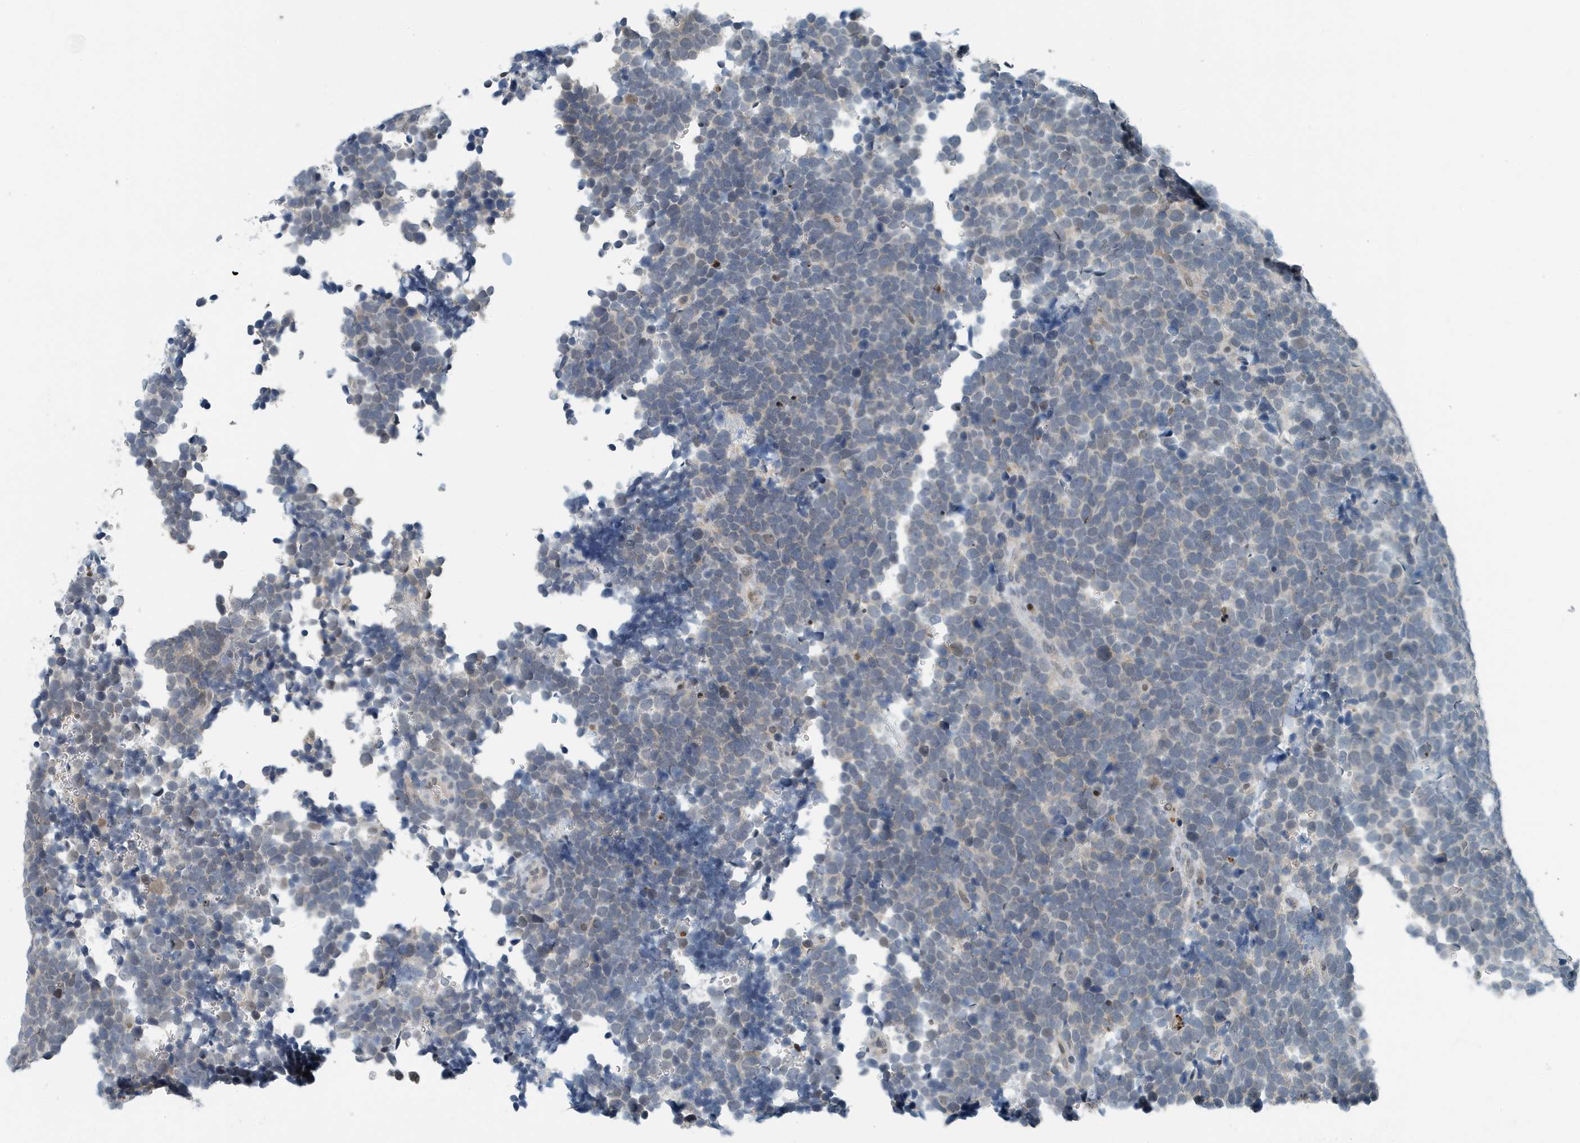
{"staining": {"intensity": "negative", "quantity": "none", "location": "none"}, "tissue": "urothelial cancer", "cell_type": "Tumor cells", "image_type": "cancer", "snomed": [{"axis": "morphology", "description": "Urothelial carcinoma, High grade"}, {"axis": "topography", "description": "Urinary bladder"}], "caption": "This micrograph is of urothelial carcinoma (high-grade) stained with immunohistochemistry to label a protein in brown with the nuclei are counter-stained blue. There is no staining in tumor cells.", "gene": "KIF15", "patient": {"sex": "female", "age": 82}}